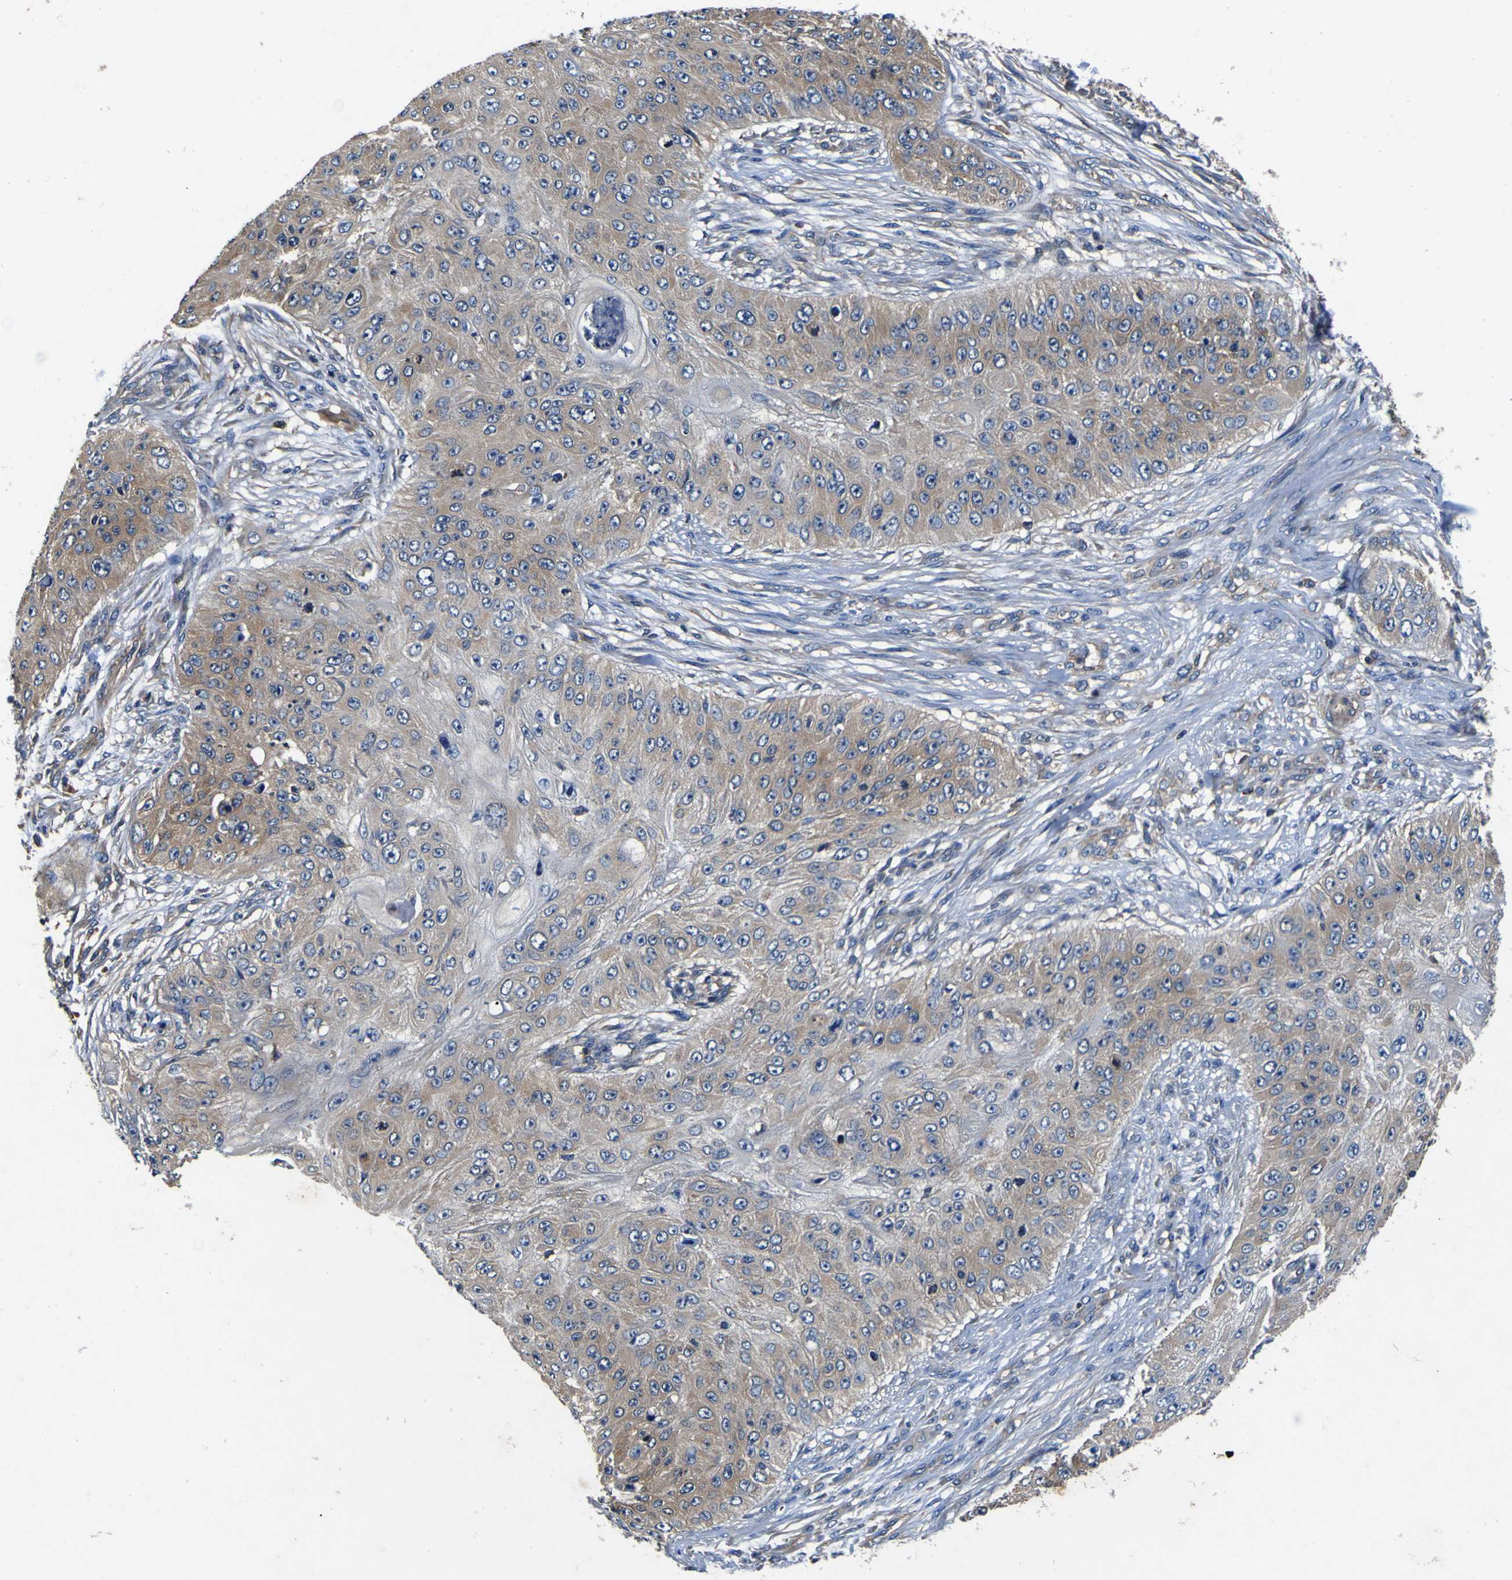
{"staining": {"intensity": "weak", "quantity": ">75%", "location": "cytoplasmic/membranous"}, "tissue": "skin cancer", "cell_type": "Tumor cells", "image_type": "cancer", "snomed": [{"axis": "morphology", "description": "Squamous cell carcinoma, NOS"}, {"axis": "topography", "description": "Skin"}], "caption": "DAB (3,3'-diaminobenzidine) immunohistochemical staining of human skin squamous cell carcinoma demonstrates weak cytoplasmic/membranous protein positivity in approximately >75% of tumor cells. (Brightfield microscopy of DAB IHC at high magnification).", "gene": "CNR2", "patient": {"sex": "female", "age": 80}}